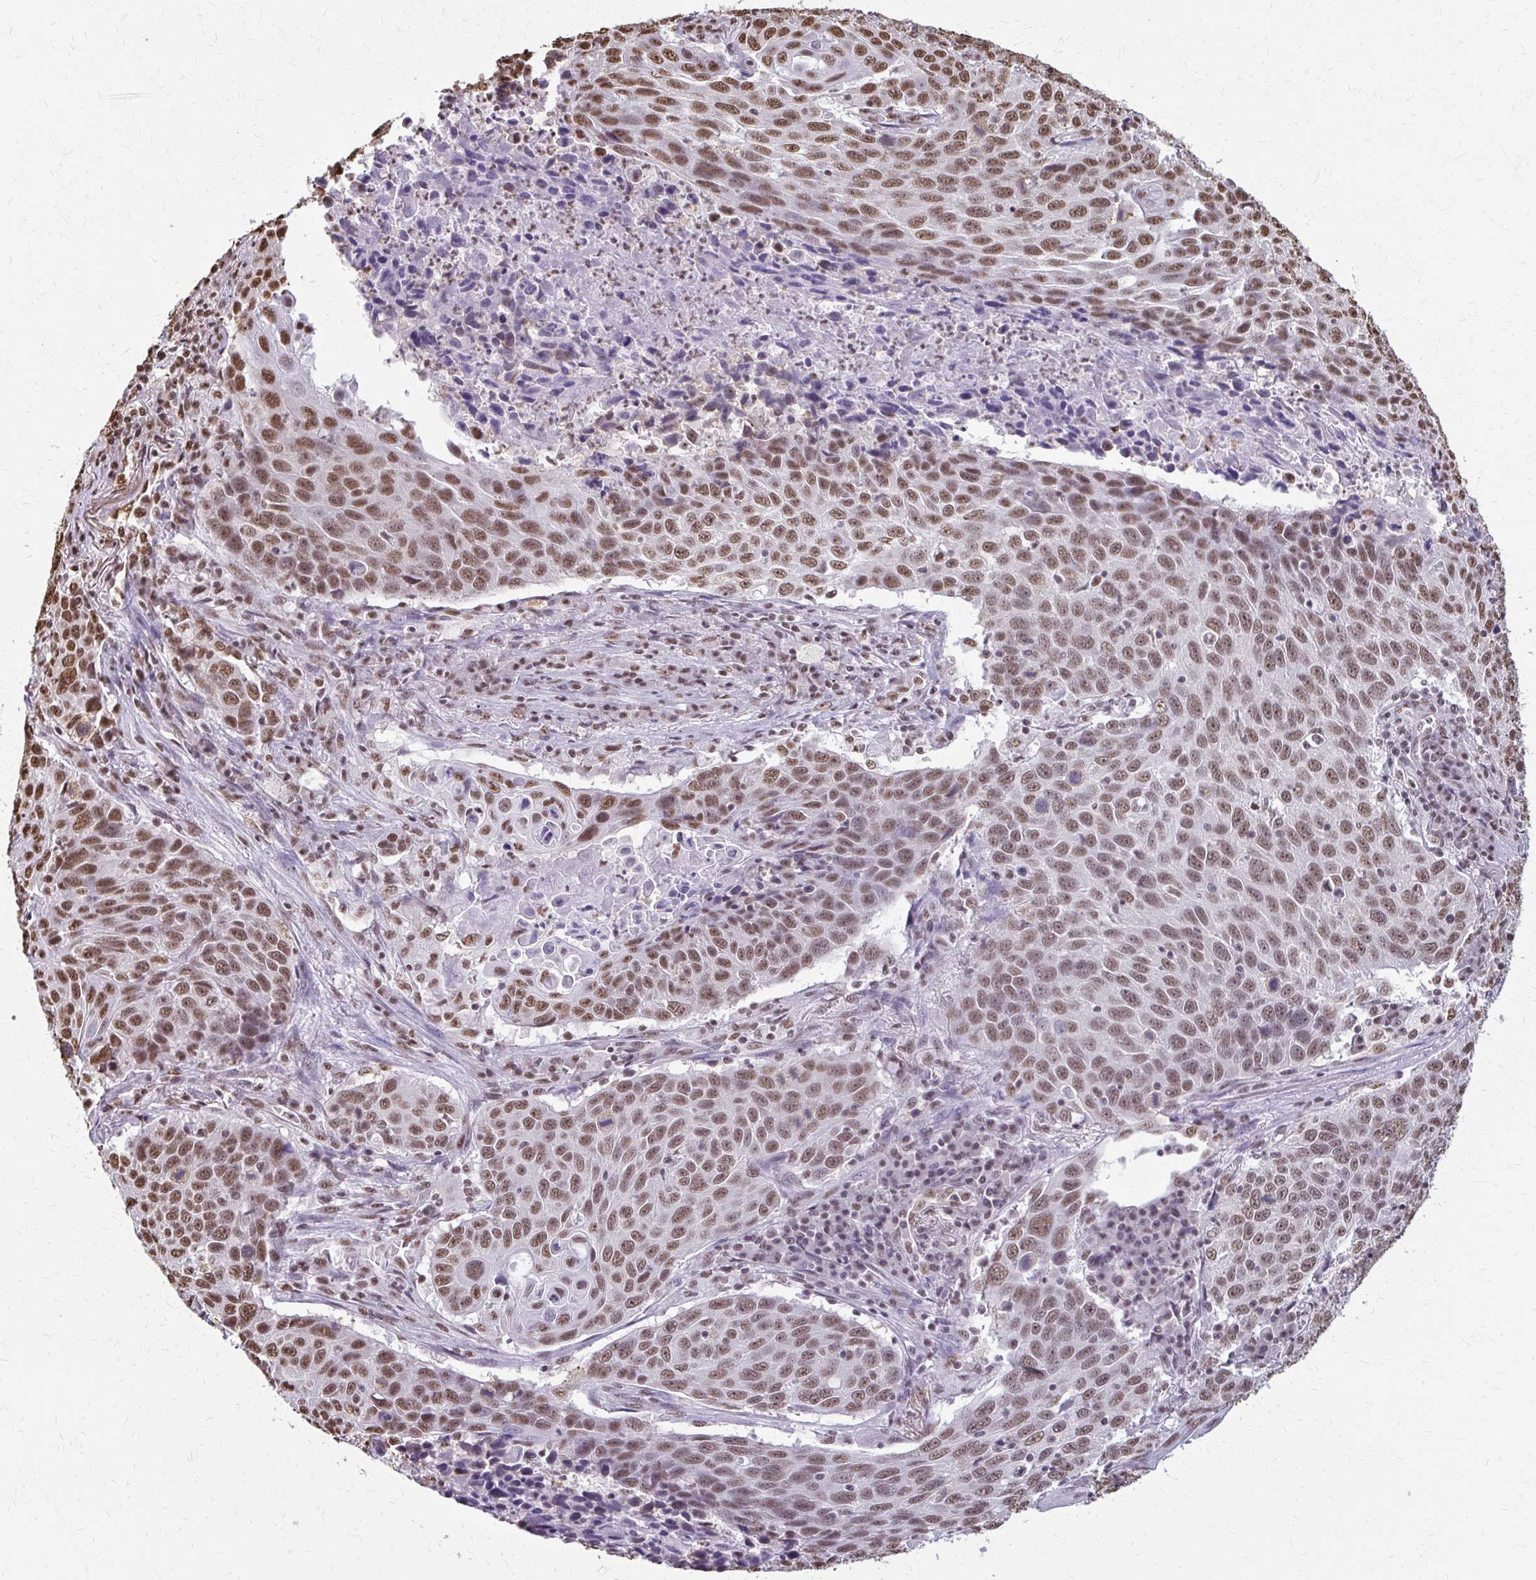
{"staining": {"intensity": "moderate", "quantity": ">75%", "location": "nuclear"}, "tissue": "lung cancer", "cell_type": "Tumor cells", "image_type": "cancer", "snomed": [{"axis": "morphology", "description": "Squamous cell carcinoma, NOS"}, {"axis": "topography", "description": "Lung"}], "caption": "This is an image of immunohistochemistry (IHC) staining of lung squamous cell carcinoma, which shows moderate staining in the nuclear of tumor cells.", "gene": "SNRPA", "patient": {"sex": "male", "age": 78}}